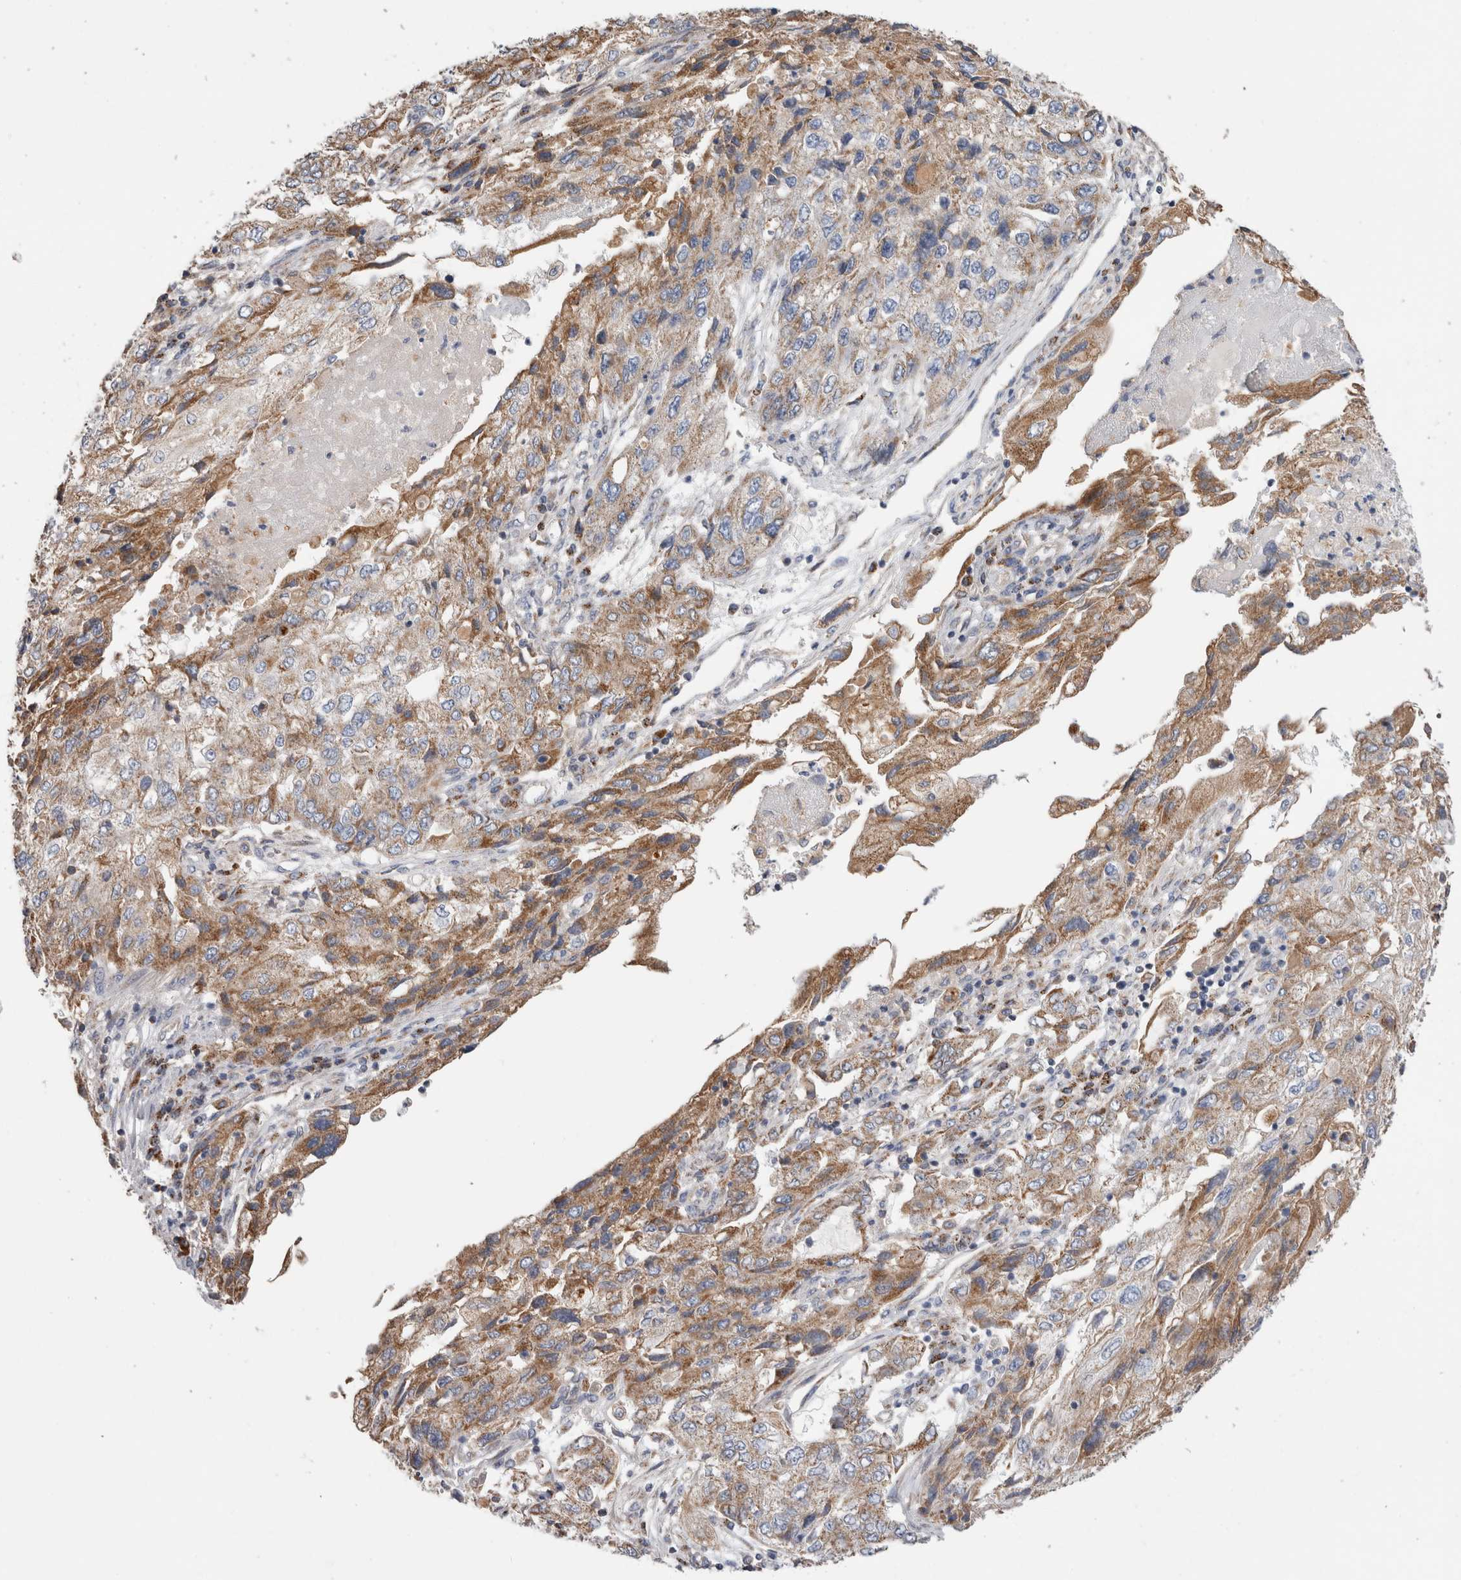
{"staining": {"intensity": "moderate", "quantity": "25%-75%", "location": "cytoplasmic/membranous"}, "tissue": "endometrial cancer", "cell_type": "Tumor cells", "image_type": "cancer", "snomed": [{"axis": "morphology", "description": "Adenocarcinoma, NOS"}, {"axis": "topography", "description": "Endometrium"}], "caption": "Moderate cytoplasmic/membranous protein positivity is appreciated in about 25%-75% of tumor cells in endometrial cancer. The protein of interest is stained brown, and the nuclei are stained in blue (DAB IHC with brightfield microscopy, high magnification).", "gene": "IARS2", "patient": {"sex": "female", "age": 49}}